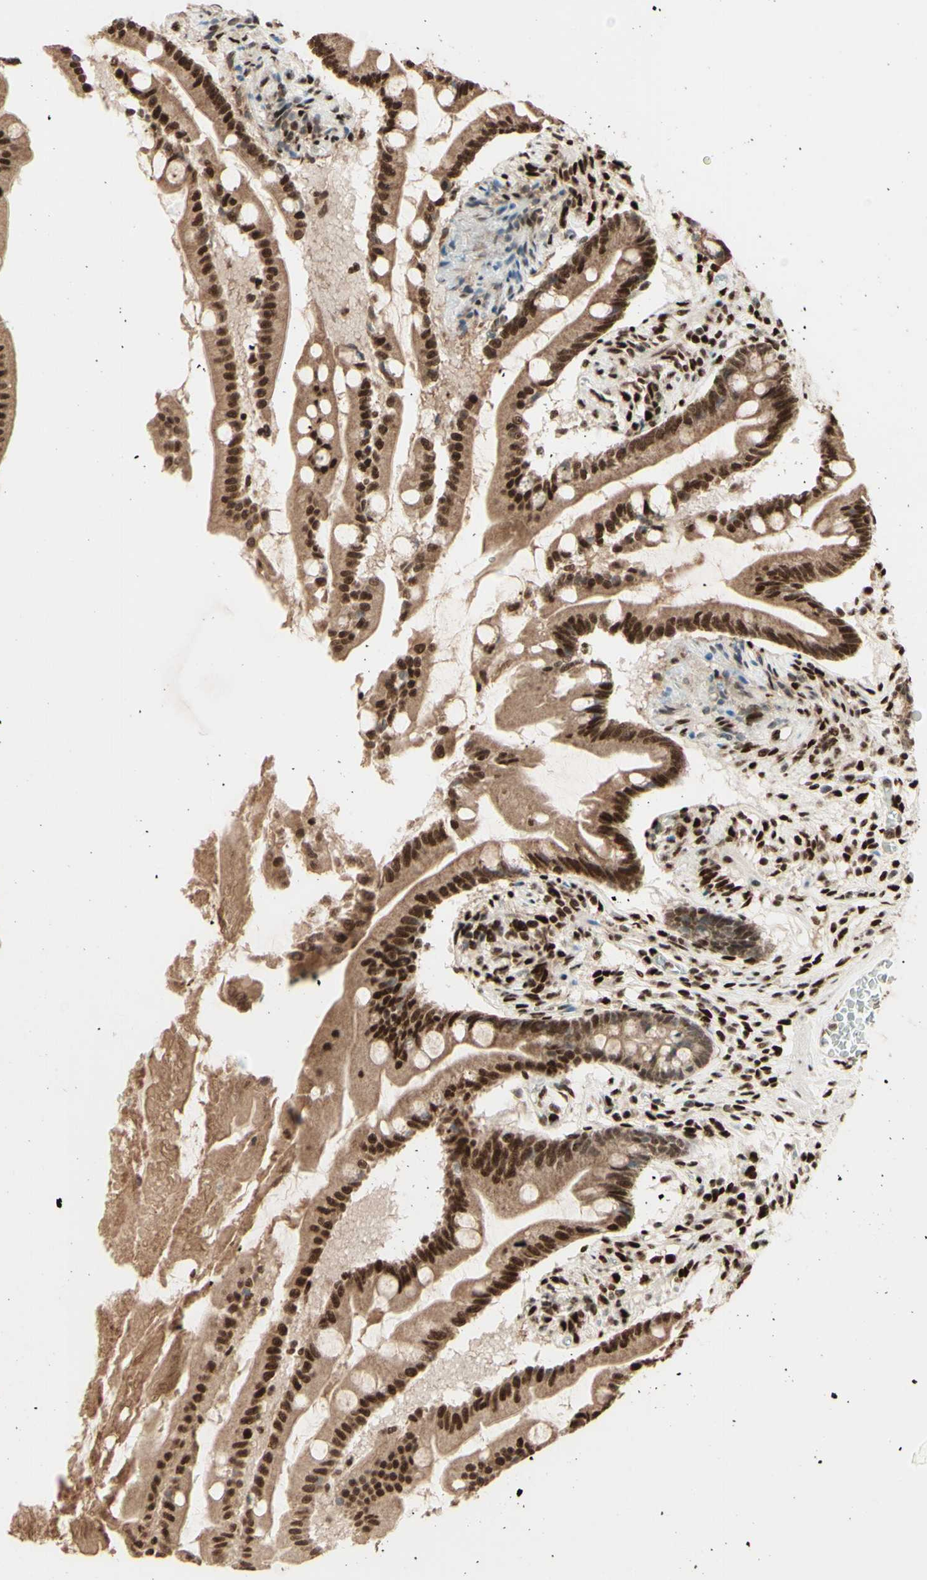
{"staining": {"intensity": "moderate", "quantity": ">75%", "location": "cytoplasmic/membranous,nuclear"}, "tissue": "small intestine", "cell_type": "Glandular cells", "image_type": "normal", "snomed": [{"axis": "morphology", "description": "Normal tissue, NOS"}, {"axis": "topography", "description": "Small intestine"}], "caption": "Protein expression by immunohistochemistry (IHC) exhibits moderate cytoplasmic/membranous,nuclear expression in about >75% of glandular cells in benign small intestine.", "gene": "NR3C1", "patient": {"sex": "female", "age": 56}}